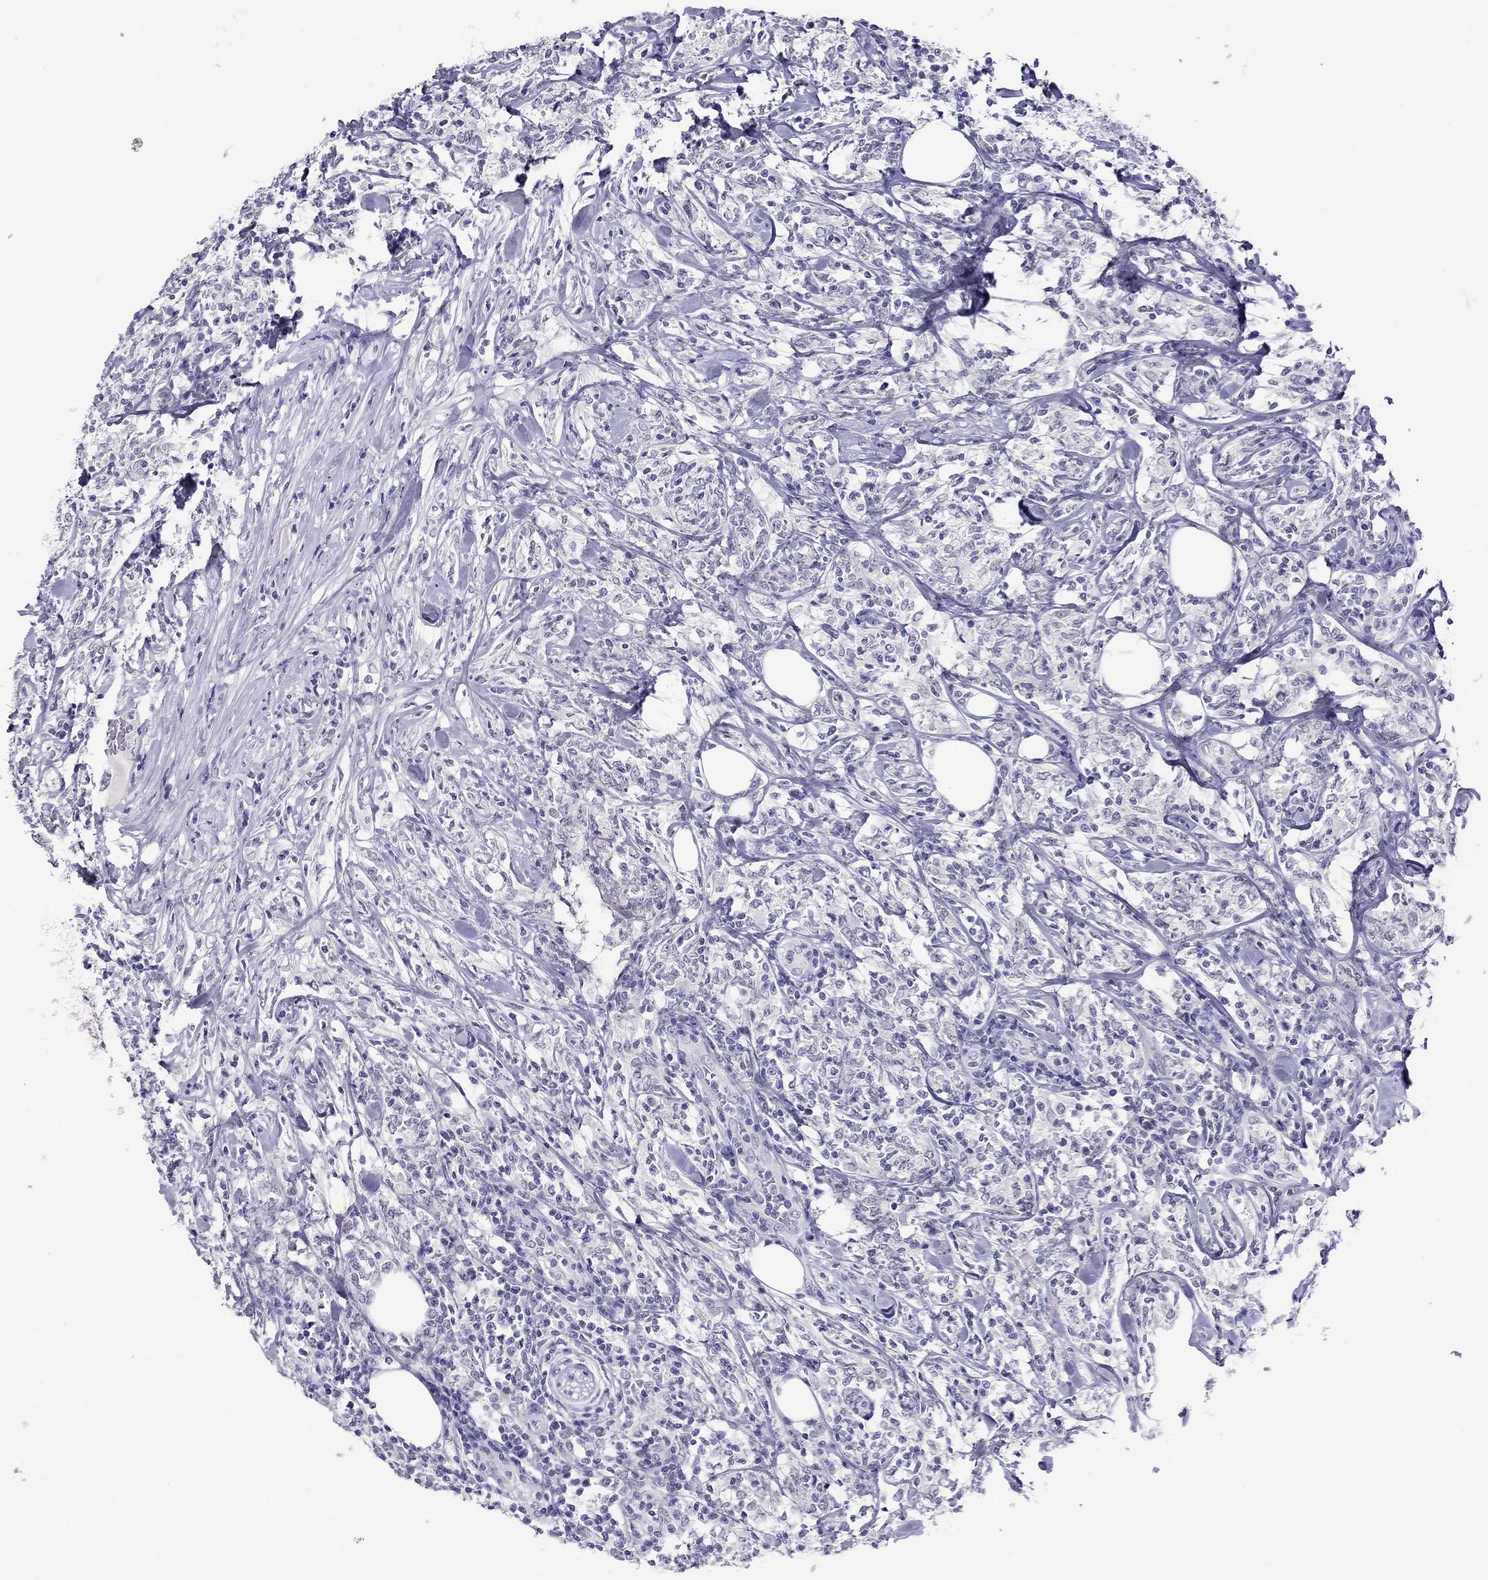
{"staining": {"intensity": "negative", "quantity": "none", "location": "none"}, "tissue": "lymphoma", "cell_type": "Tumor cells", "image_type": "cancer", "snomed": [{"axis": "morphology", "description": "Malignant lymphoma, non-Hodgkin's type, High grade"}, {"axis": "topography", "description": "Lymph node"}], "caption": "Immunohistochemical staining of high-grade malignant lymphoma, non-Hodgkin's type displays no significant staining in tumor cells.", "gene": "CHRNB3", "patient": {"sex": "female", "age": 84}}